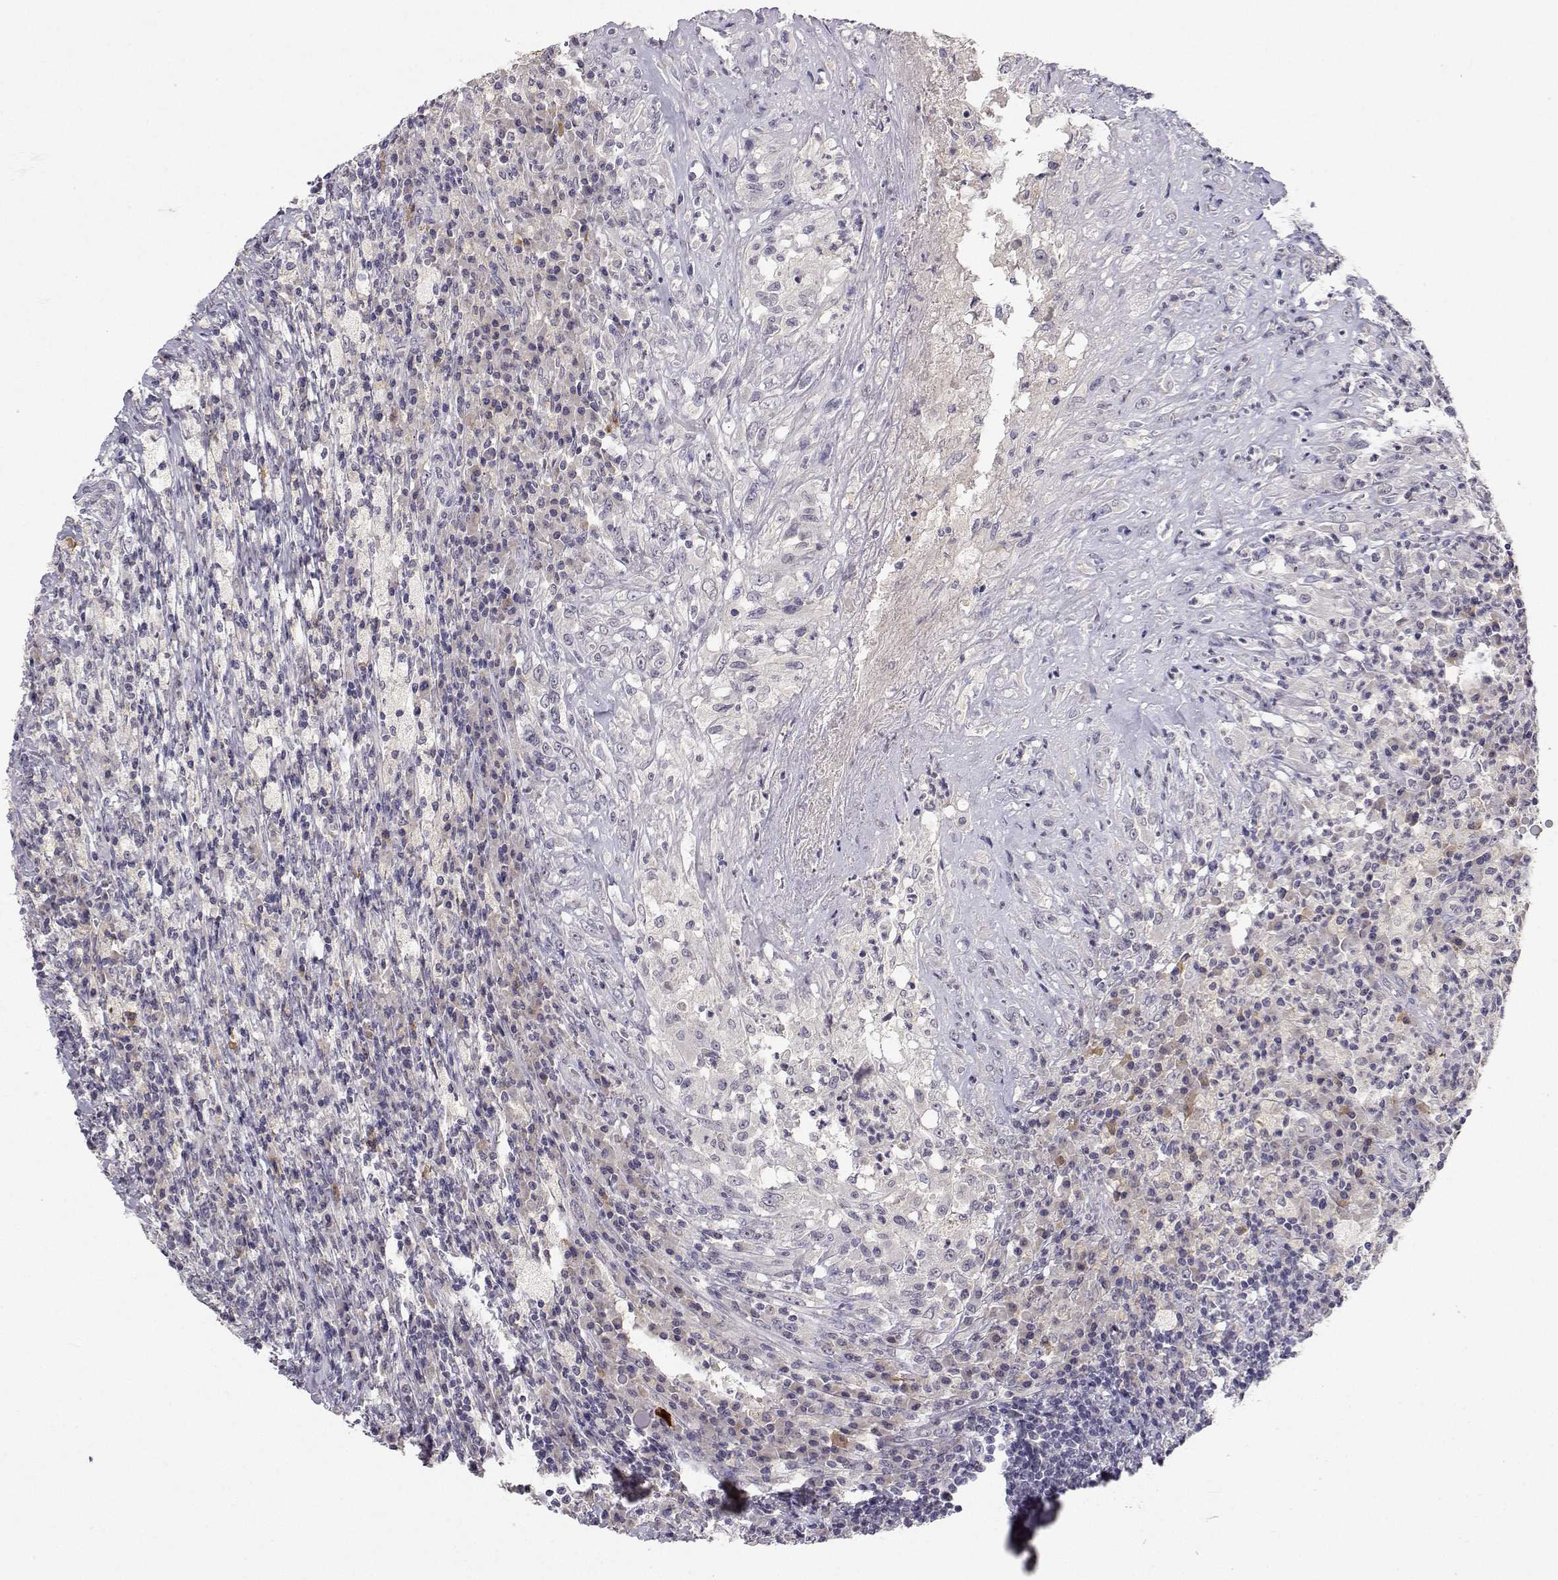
{"staining": {"intensity": "weak", "quantity": "<25%", "location": "cytoplasmic/membranous"}, "tissue": "testis cancer", "cell_type": "Tumor cells", "image_type": "cancer", "snomed": [{"axis": "morphology", "description": "Necrosis, NOS"}, {"axis": "morphology", "description": "Carcinoma, Embryonal, NOS"}, {"axis": "topography", "description": "Testis"}], "caption": "This is an immunohistochemistry histopathology image of human embryonal carcinoma (testis). There is no positivity in tumor cells.", "gene": "SLC6A3", "patient": {"sex": "male", "age": 19}}